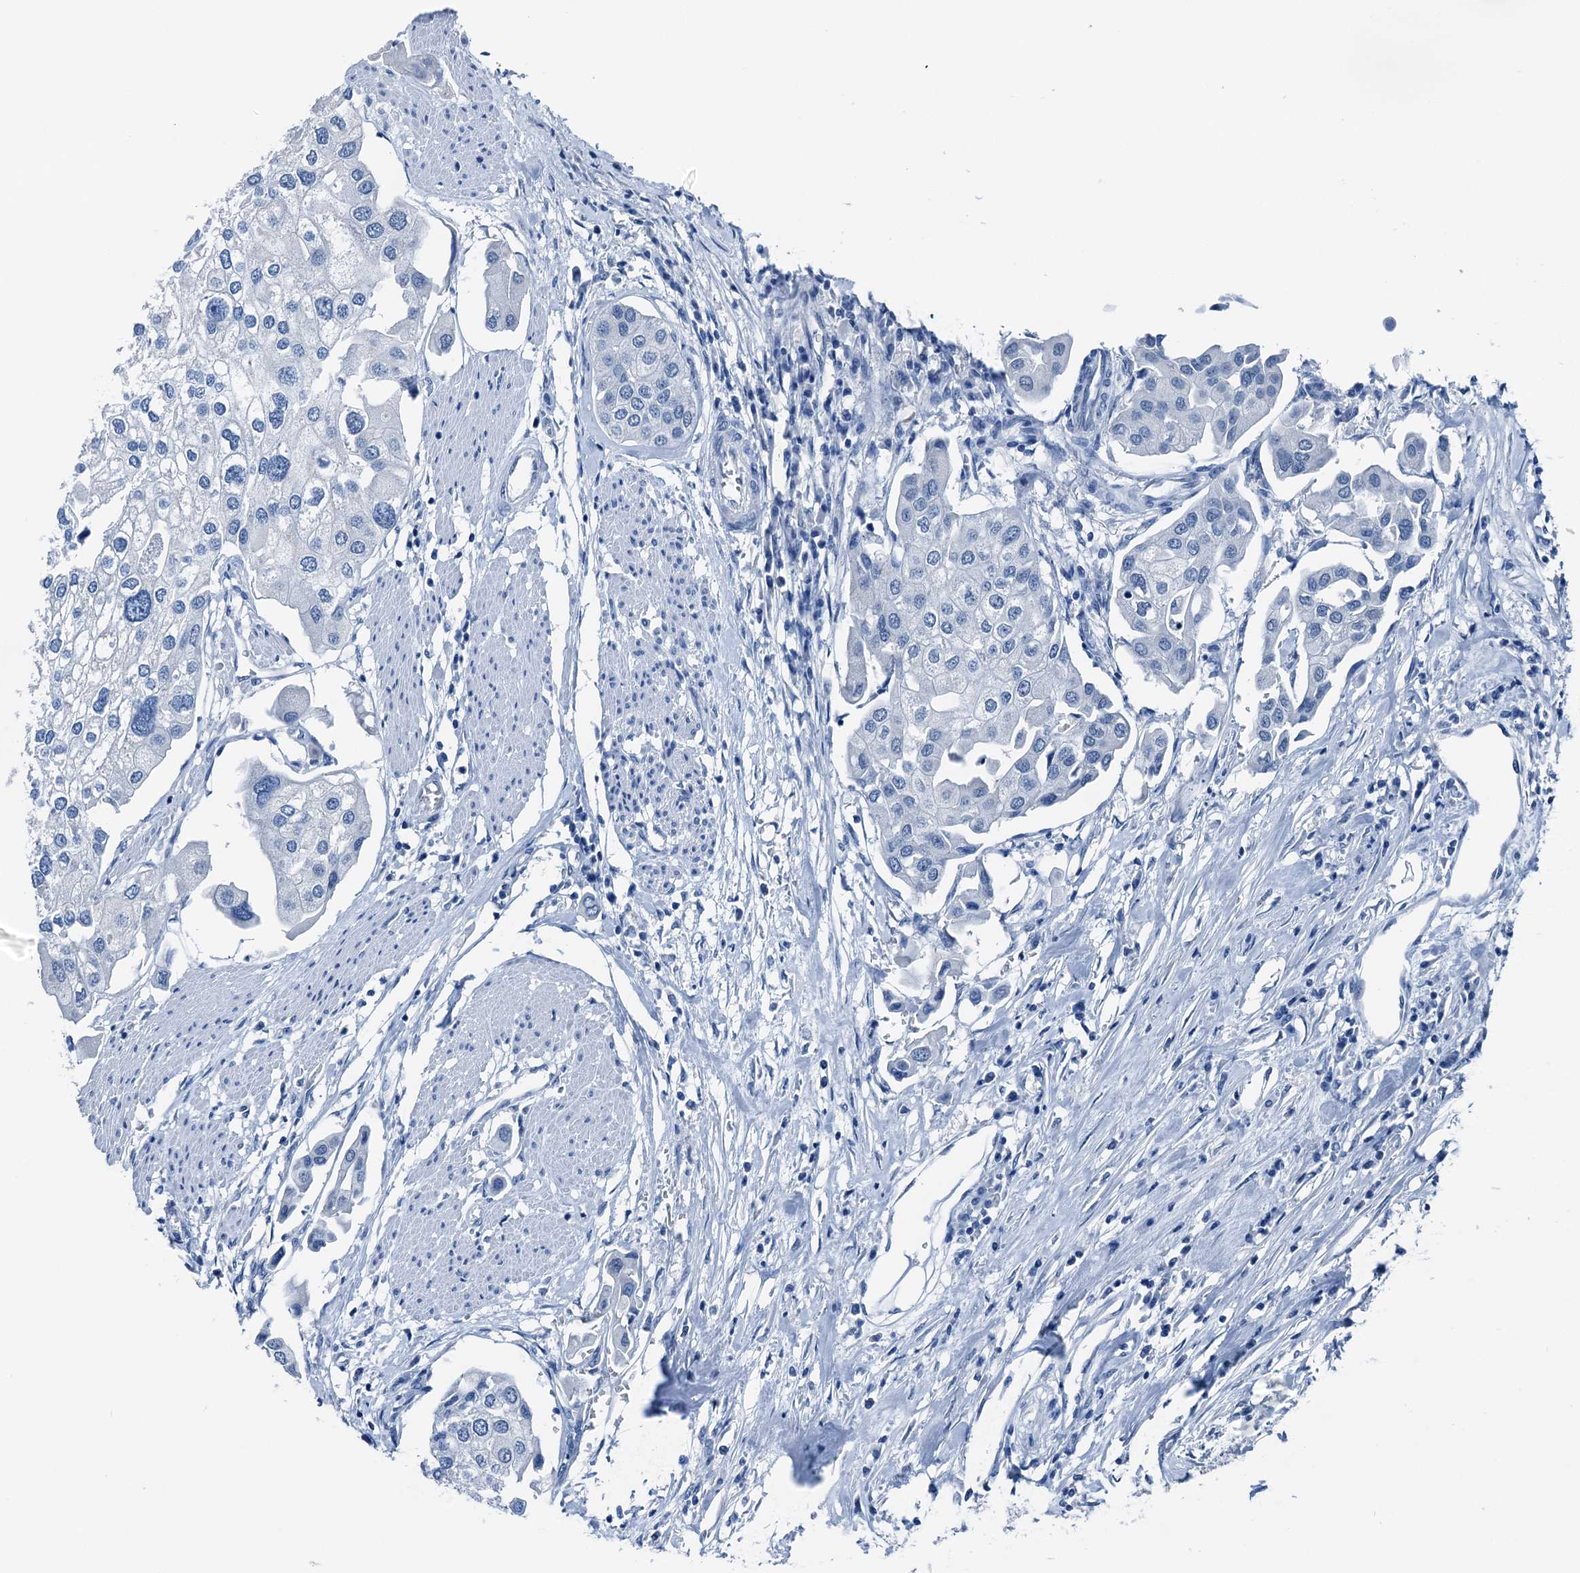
{"staining": {"intensity": "negative", "quantity": "none", "location": "none"}, "tissue": "urothelial cancer", "cell_type": "Tumor cells", "image_type": "cancer", "snomed": [{"axis": "morphology", "description": "Urothelial carcinoma, High grade"}, {"axis": "topography", "description": "Urinary bladder"}], "caption": "Immunohistochemistry (IHC) photomicrograph of human urothelial cancer stained for a protein (brown), which exhibits no staining in tumor cells.", "gene": "CBLN3", "patient": {"sex": "male", "age": 64}}